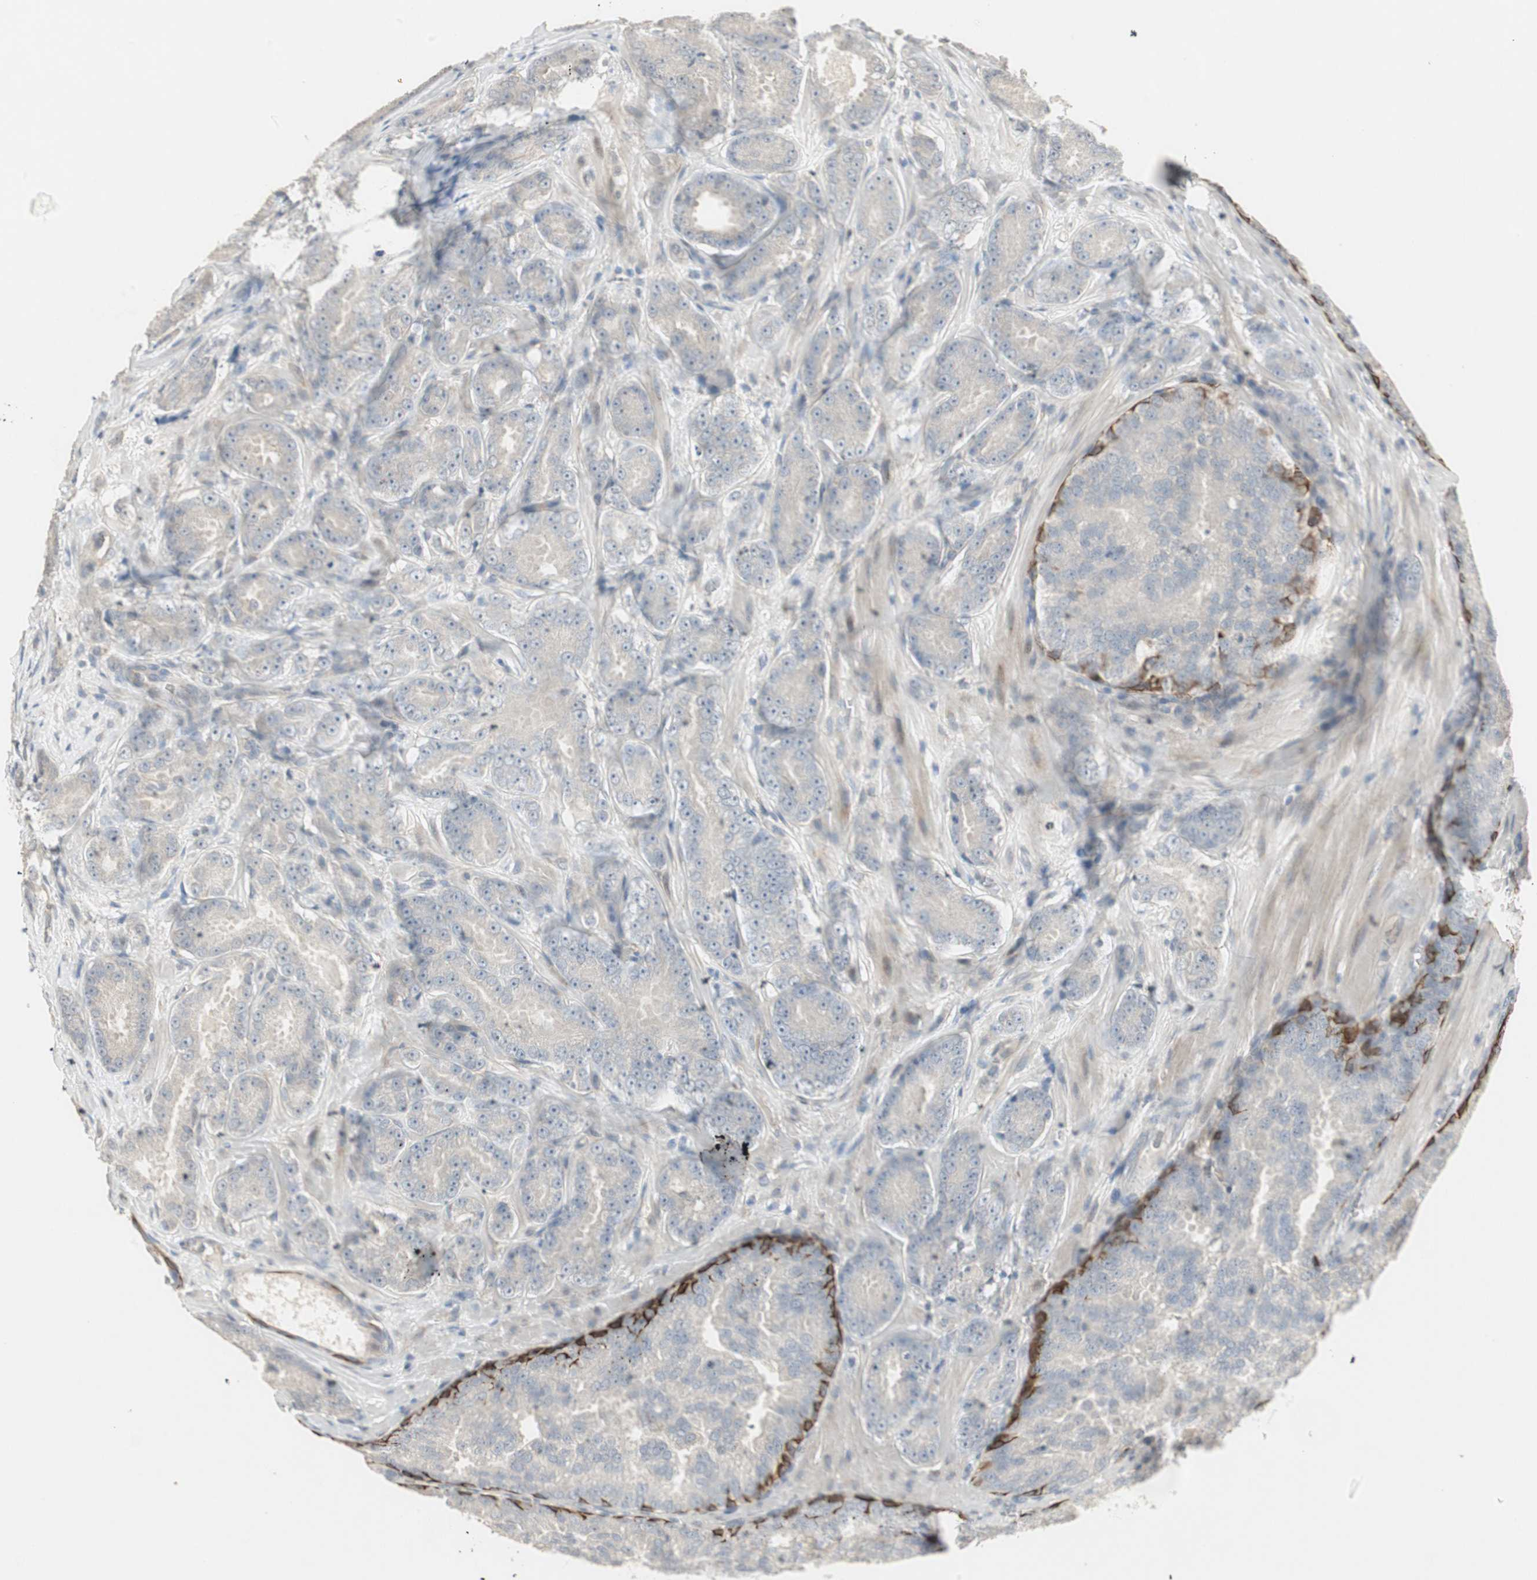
{"staining": {"intensity": "weak", "quantity": "<25%", "location": "cytoplasmic/membranous"}, "tissue": "prostate cancer", "cell_type": "Tumor cells", "image_type": "cancer", "snomed": [{"axis": "morphology", "description": "Adenocarcinoma, High grade"}, {"axis": "topography", "description": "Prostate"}], "caption": "Prostate cancer was stained to show a protein in brown. There is no significant staining in tumor cells.", "gene": "ZFP36", "patient": {"sex": "male", "age": 64}}